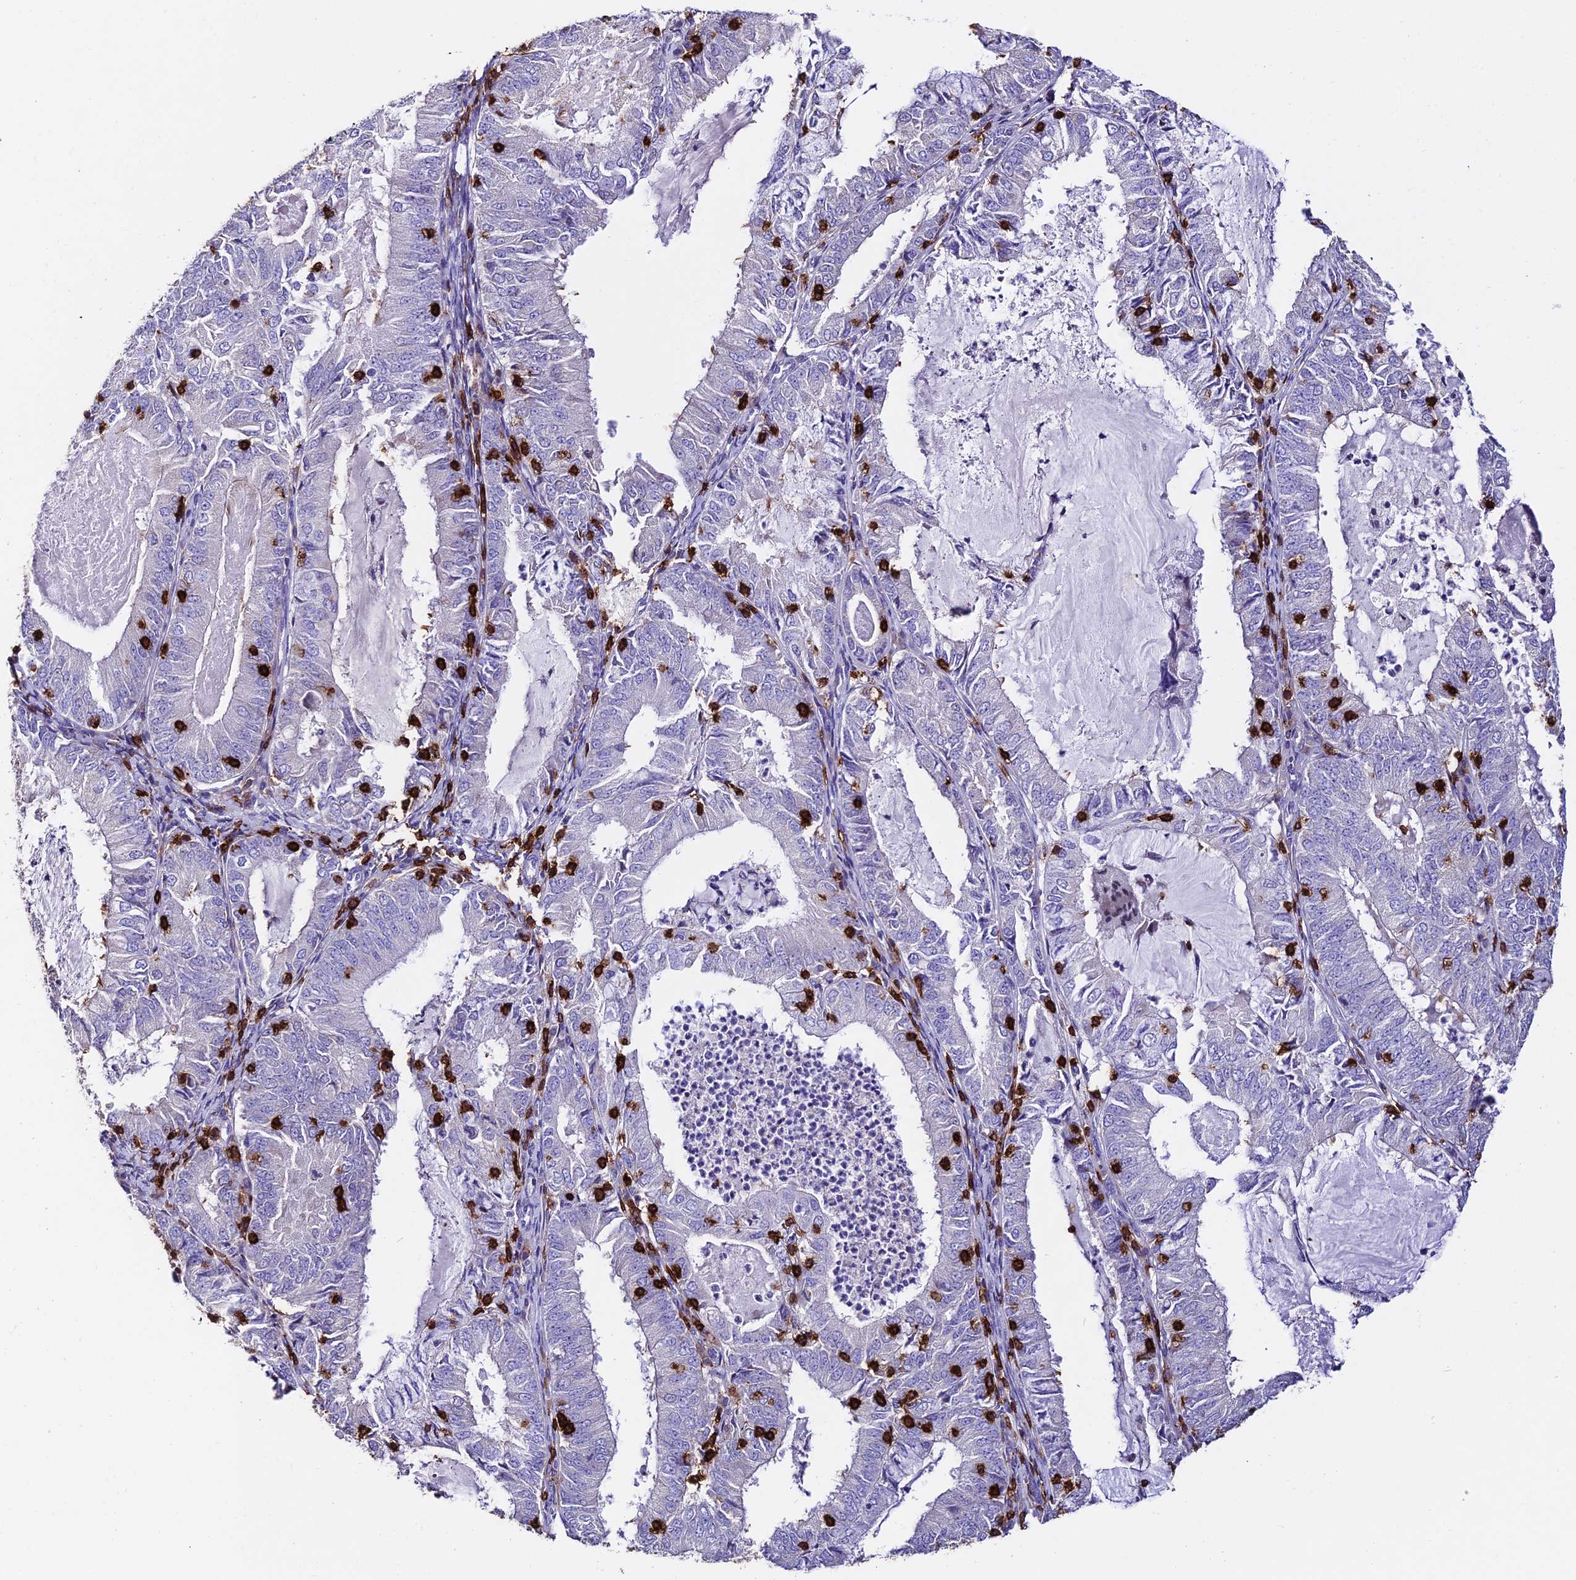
{"staining": {"intensity": "negative", "quantity": "none", "location": "none"}, "tissue": "endometrial cancer", "cell_type": "Tumor cells", "image_type": "cancer", "snomed": [{"axis": "morphology", "description": "Adenocarcinoma, NOS"}, {"axis": "topography", "description": "Endometrium"}], "caption": "High power microscopy histopathology image of an immunohistochemistry (IHC) micrograph of adenocarcinoma (endometrial), revealing no significant staining in tumor cells. (DAB (3,3'-diaminobenzidine) IHC visualized using brightfield microscopy, high magnification).", "gene": "PTPRCAP", "patient": {"sex": "female", "age": 57}}